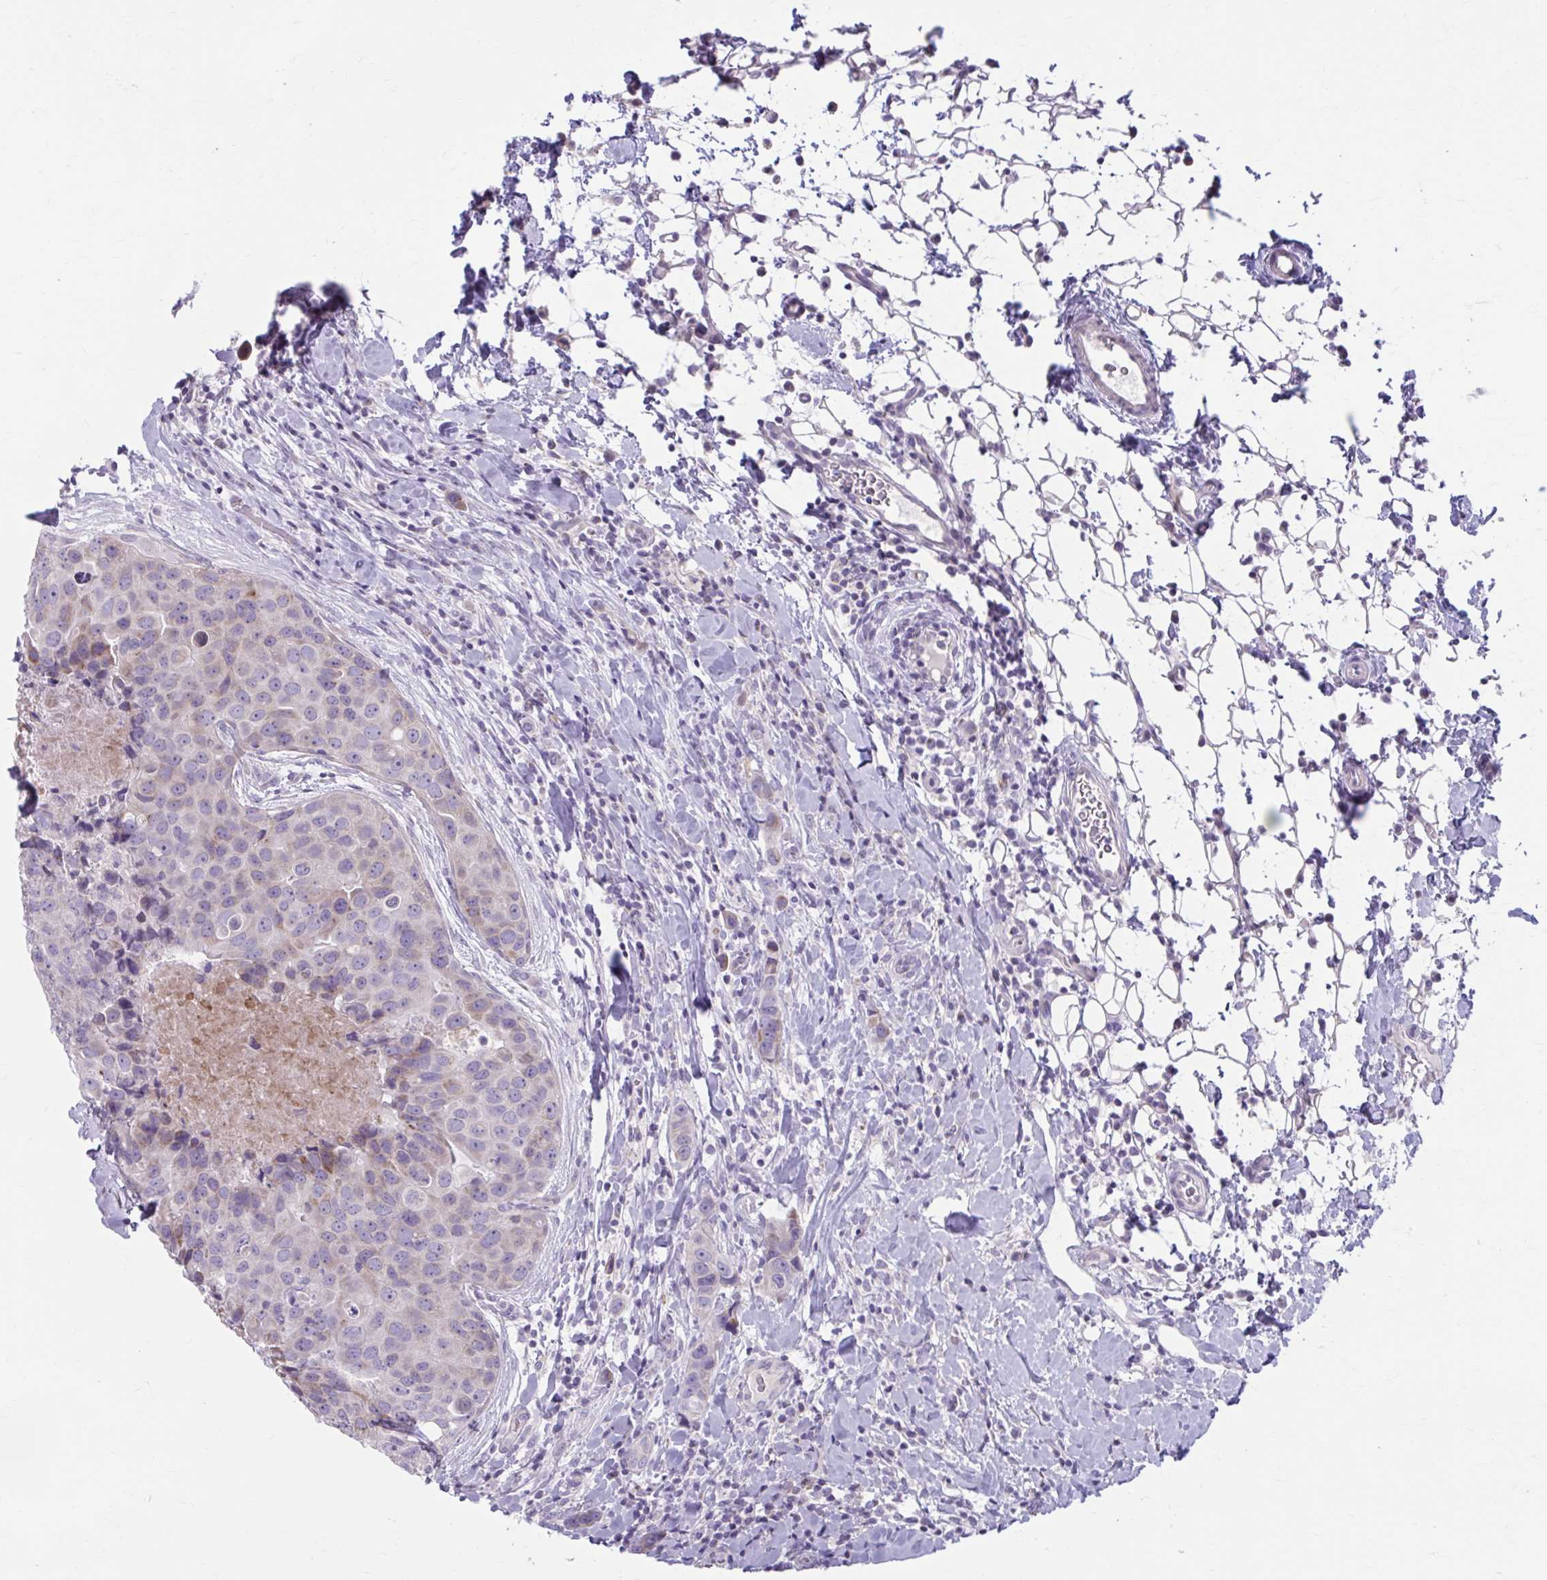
{"staining": {"intensity": "weak", "quantity": "<25%", "location": "cytoplasmic/membranous"}, "tissue": "breast cancer", "cell_type": "Tumor cells", "image_type": "cancer", "snomed": [{"axis": "morphology", "description": "Duct carcinoma"}, {"axis": "topography", "description": "Breast"}], "caption": "Micrograph shows no protein expression in tumor cells of breast cancer (invasive ductal carcinoma) tissue. (DAB (3,3'-diaminobenzidine) immunohistochemistry (IHC) with hematoxylin counter stain).", "gene": "MSMO1", "patient": {"sex": "female", "age": 24}}